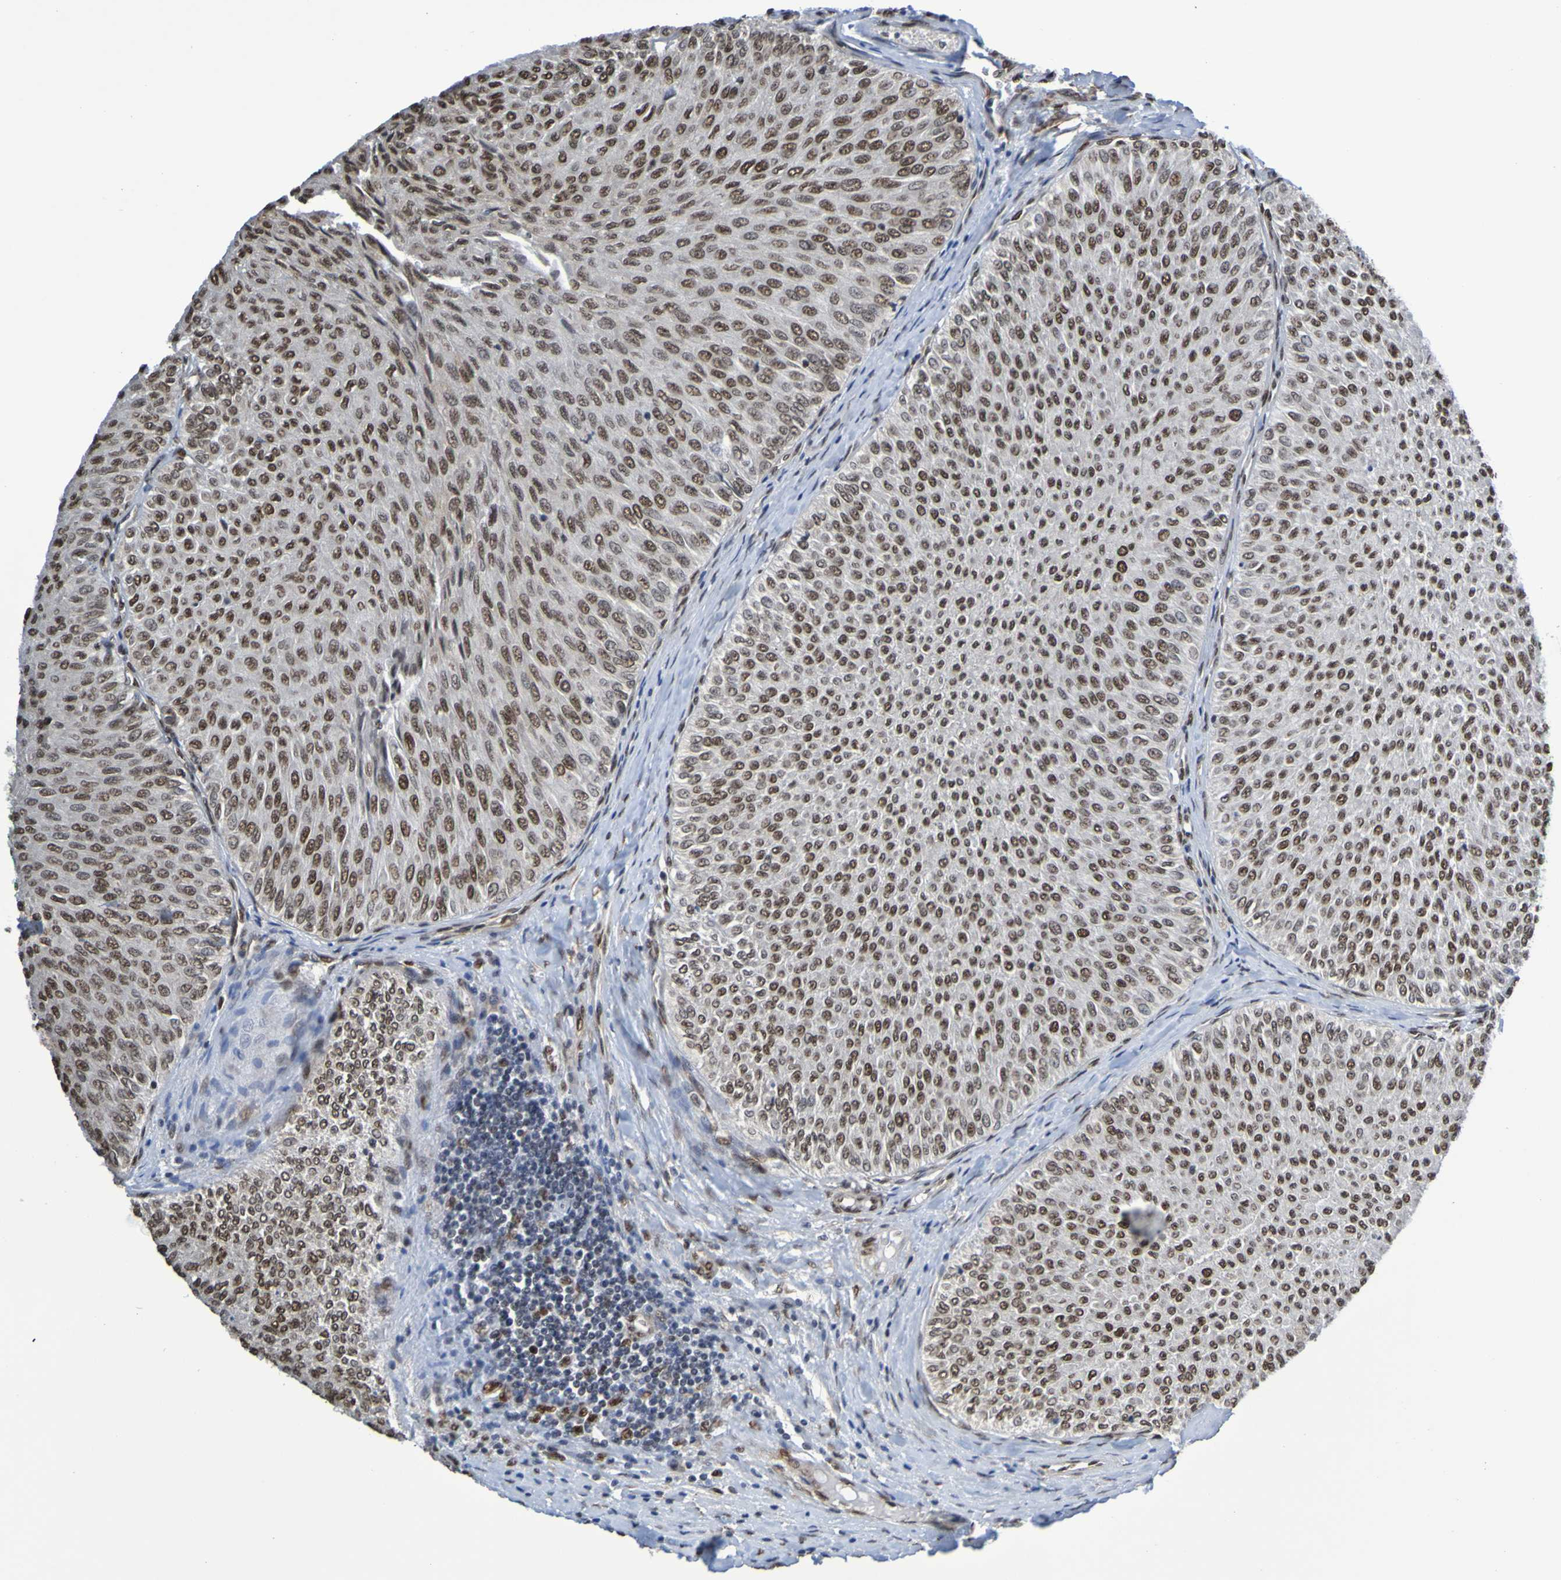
{"staining": {"intensity": "moderate", "quantity": ">75%", "location": "nuclear"}, "tissue": "urothelial cancer", "cell_type": "Tumor cells", "image_type": "cancer", "snomed": [{"axis": "morphology", "description": "Urothelial carcinoma, Low grade"}, {"axis": "topography", "description": "Urinary bladder"}], "caption": "Immunohistochemical staining of low-grade urothelial carcinoma demonstrates medium levels of moderate nuclear staining in about >75% of tumor cells.", "gene": "HDAC2", "patient": {"sex": "male", "age": 78}}